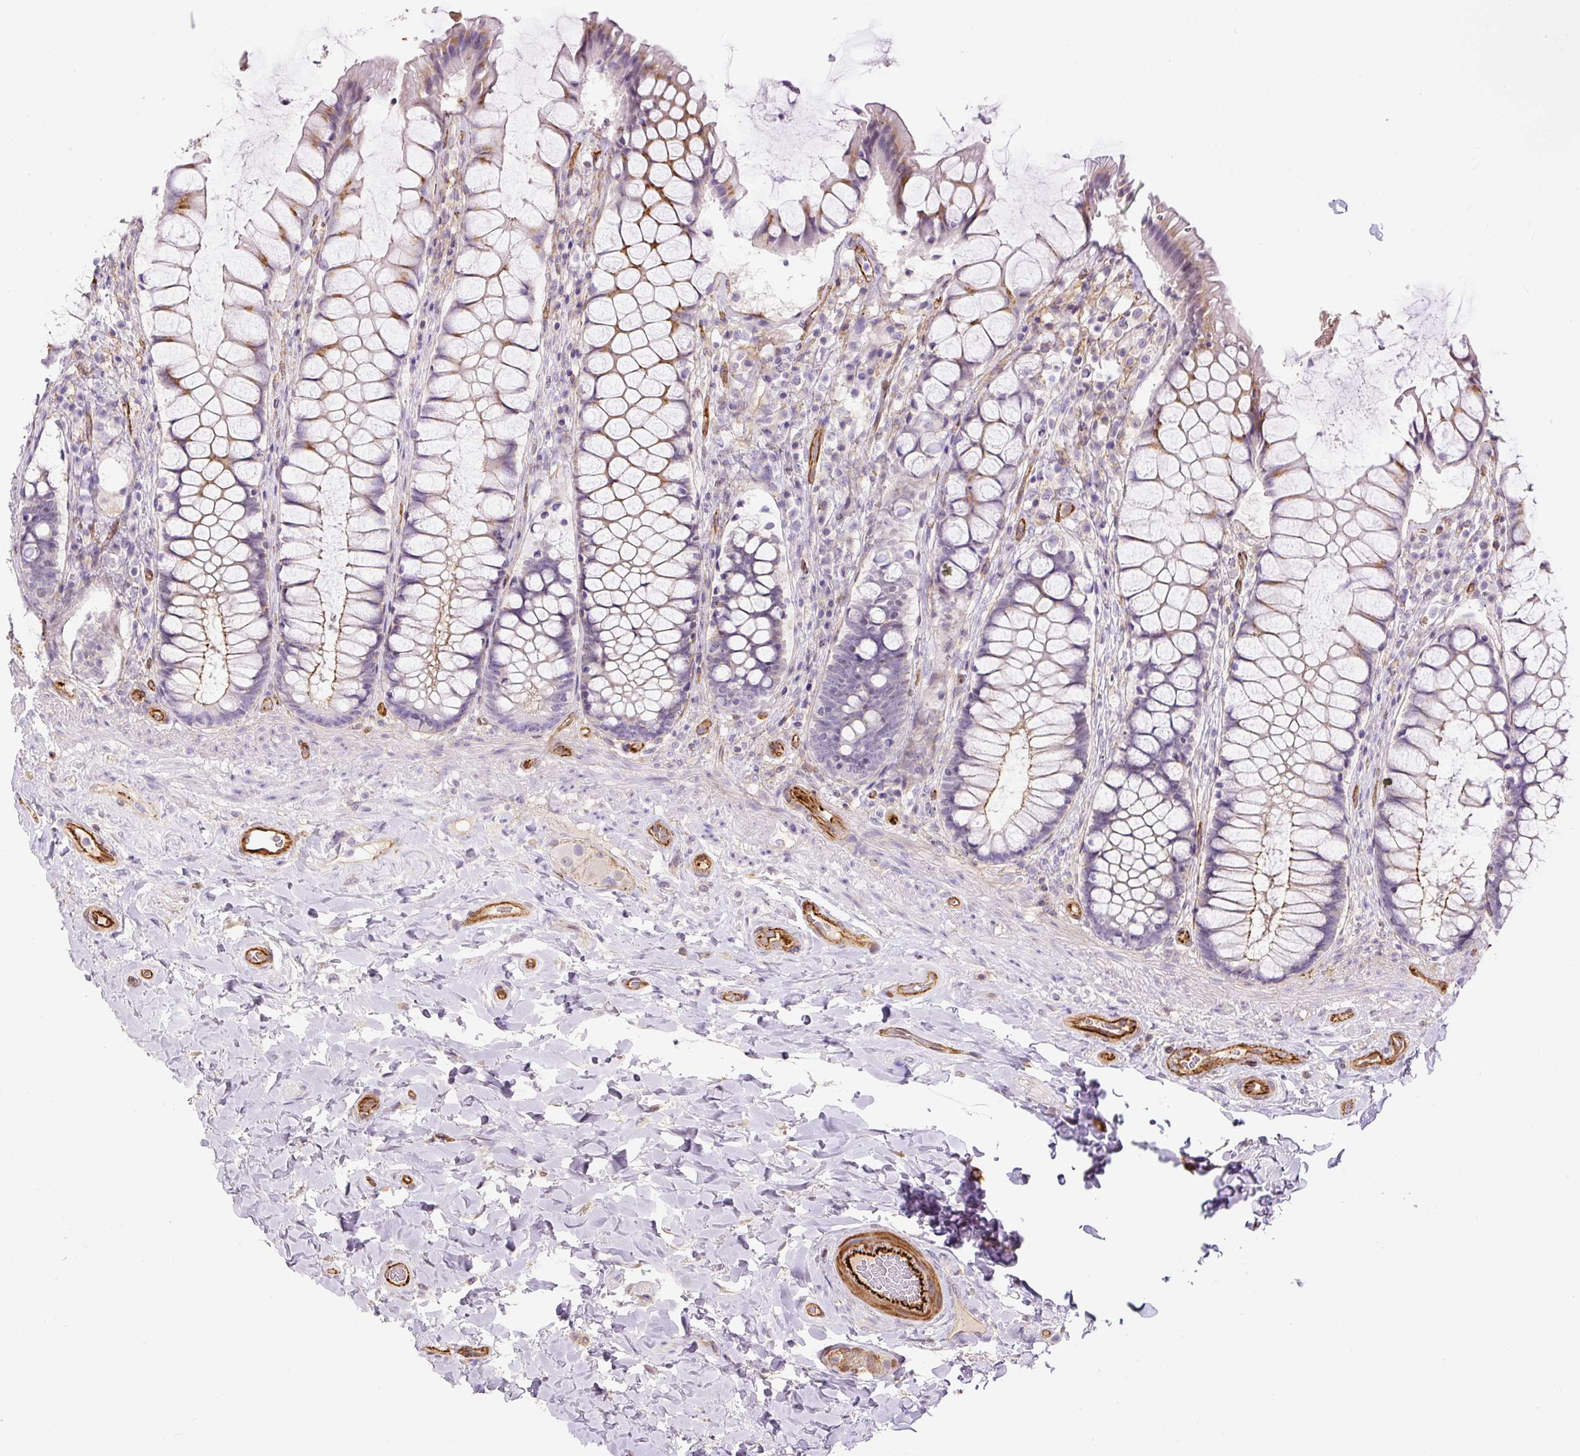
{"staining": {"intensity": "moderate", "quantity": "<25%", "location": "cytoplasmic/membranous"}, "tissue": "rectum", "cell_type": "Glandular cells", "image_type": "normal", "snomed": [{"axis": "morphology", "description": "Normal tissue, NOS"}, {"axis": "topography", "description": "Rectum"}], "caption": "Human rectum stained with a brown dye shows moderate cytoplasmic/membranous positive expression in about <25% of glandular cells.", "gene": "B3GALT5", "patient": {"sex": "female", "age": 58}}